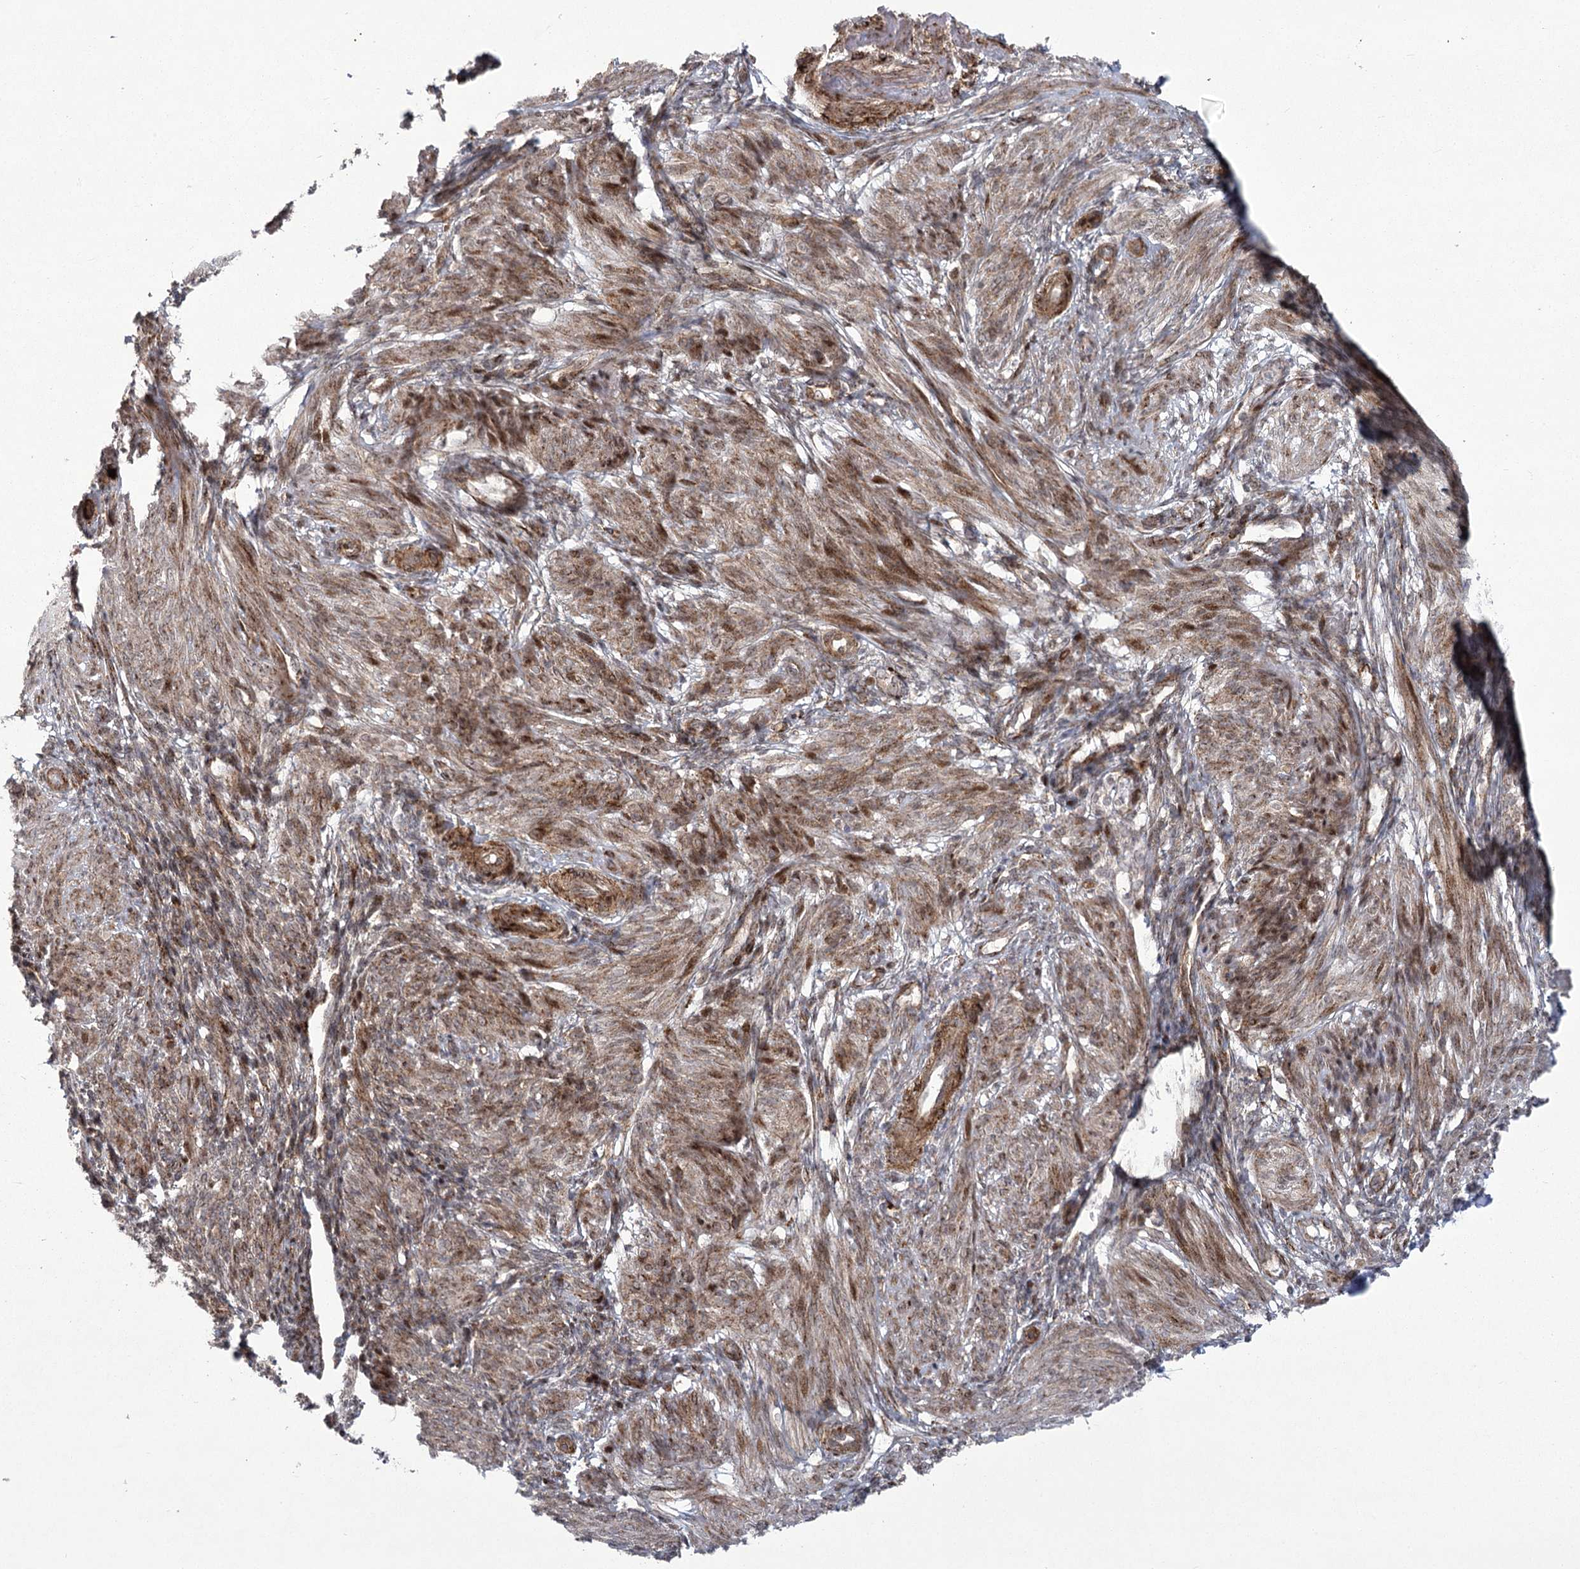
{"staining": {"intensity": "moderate", "quantity": "25%-75%", "location": "cytoplasmic/membranous"}, "tissue": "smooth muscle", "cell_type": "Smooth muscle cells", "image_type": "normal", "snomed": [{"axis": "morphology", "description": "Normal tissue, NOS"}, {"axis": "topography", "description": "Smooth muscle"}], "caption": "Protein staining by immunohistochemistry demonstrates moderate cytoplasmic/membranous positivity in about 25%-75% of smooth muscle cells in benign smooth muscle. (DAB (3,3'-diaminobenzidine) IHC with brightfield microscopy, high magnification).", "gene": "PARM1", "patient": {"sex": "female", "age": 39}}